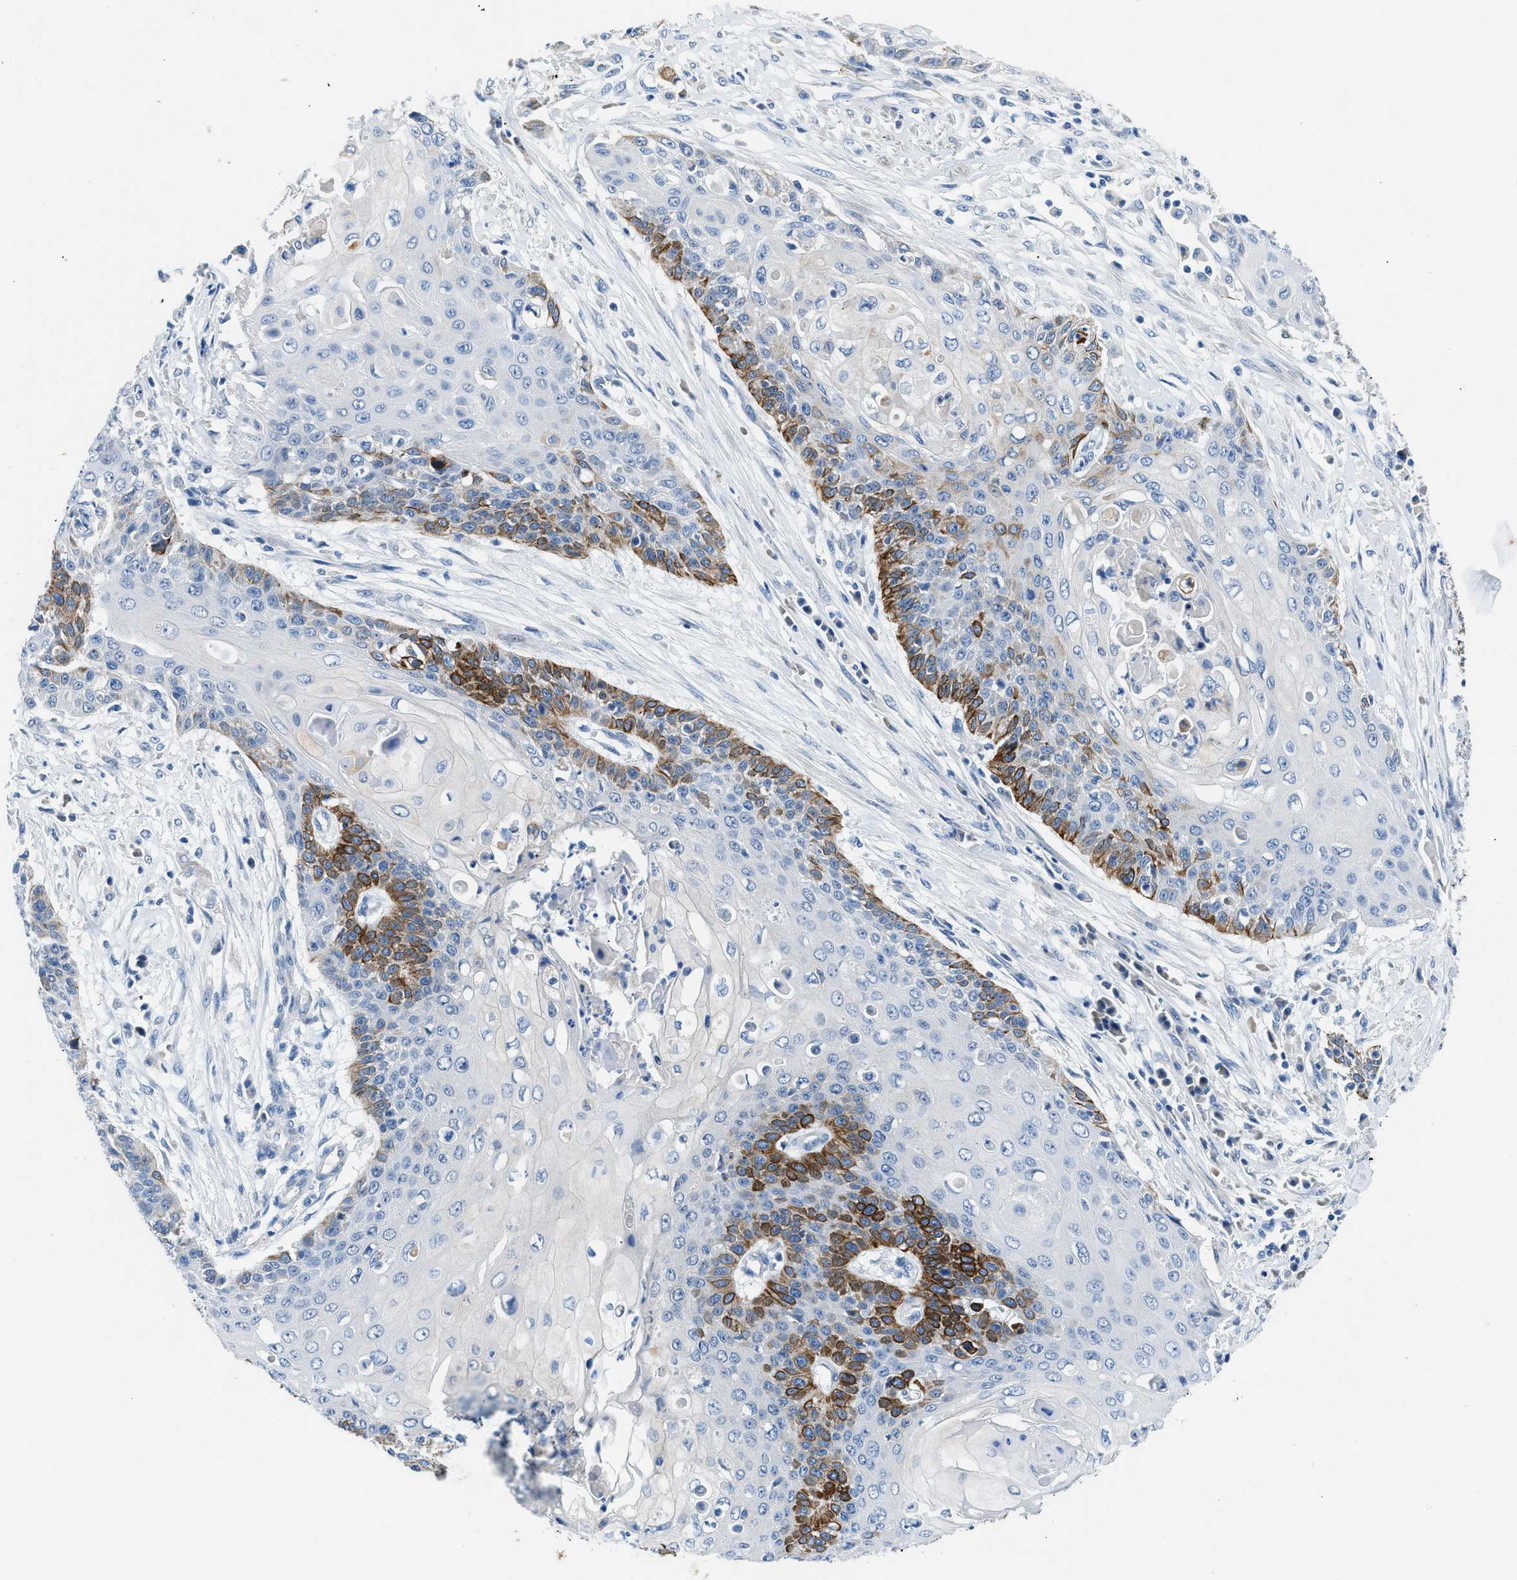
{"staining": {"intensity": "strong", "quantity": "<25%", "location": "cytoplasmic/membranous"}, "tissue": "cervical cancer", "cell_type": "Tumor cells", "image_type": "cancer", "snomed": [{"axis": "morphology", "description": "Squamous cell carcinoma, NOS"}, {"axis": "topography", "description": "Cervix"}], "caption": "Protein analysis of cervical cancer tissue reveals strong cytoplasmic/membranous positivity in approximately <25% of tumor cells.", "gene": "SLC10A6", "patient": {"sex": "female", "age": 39}}